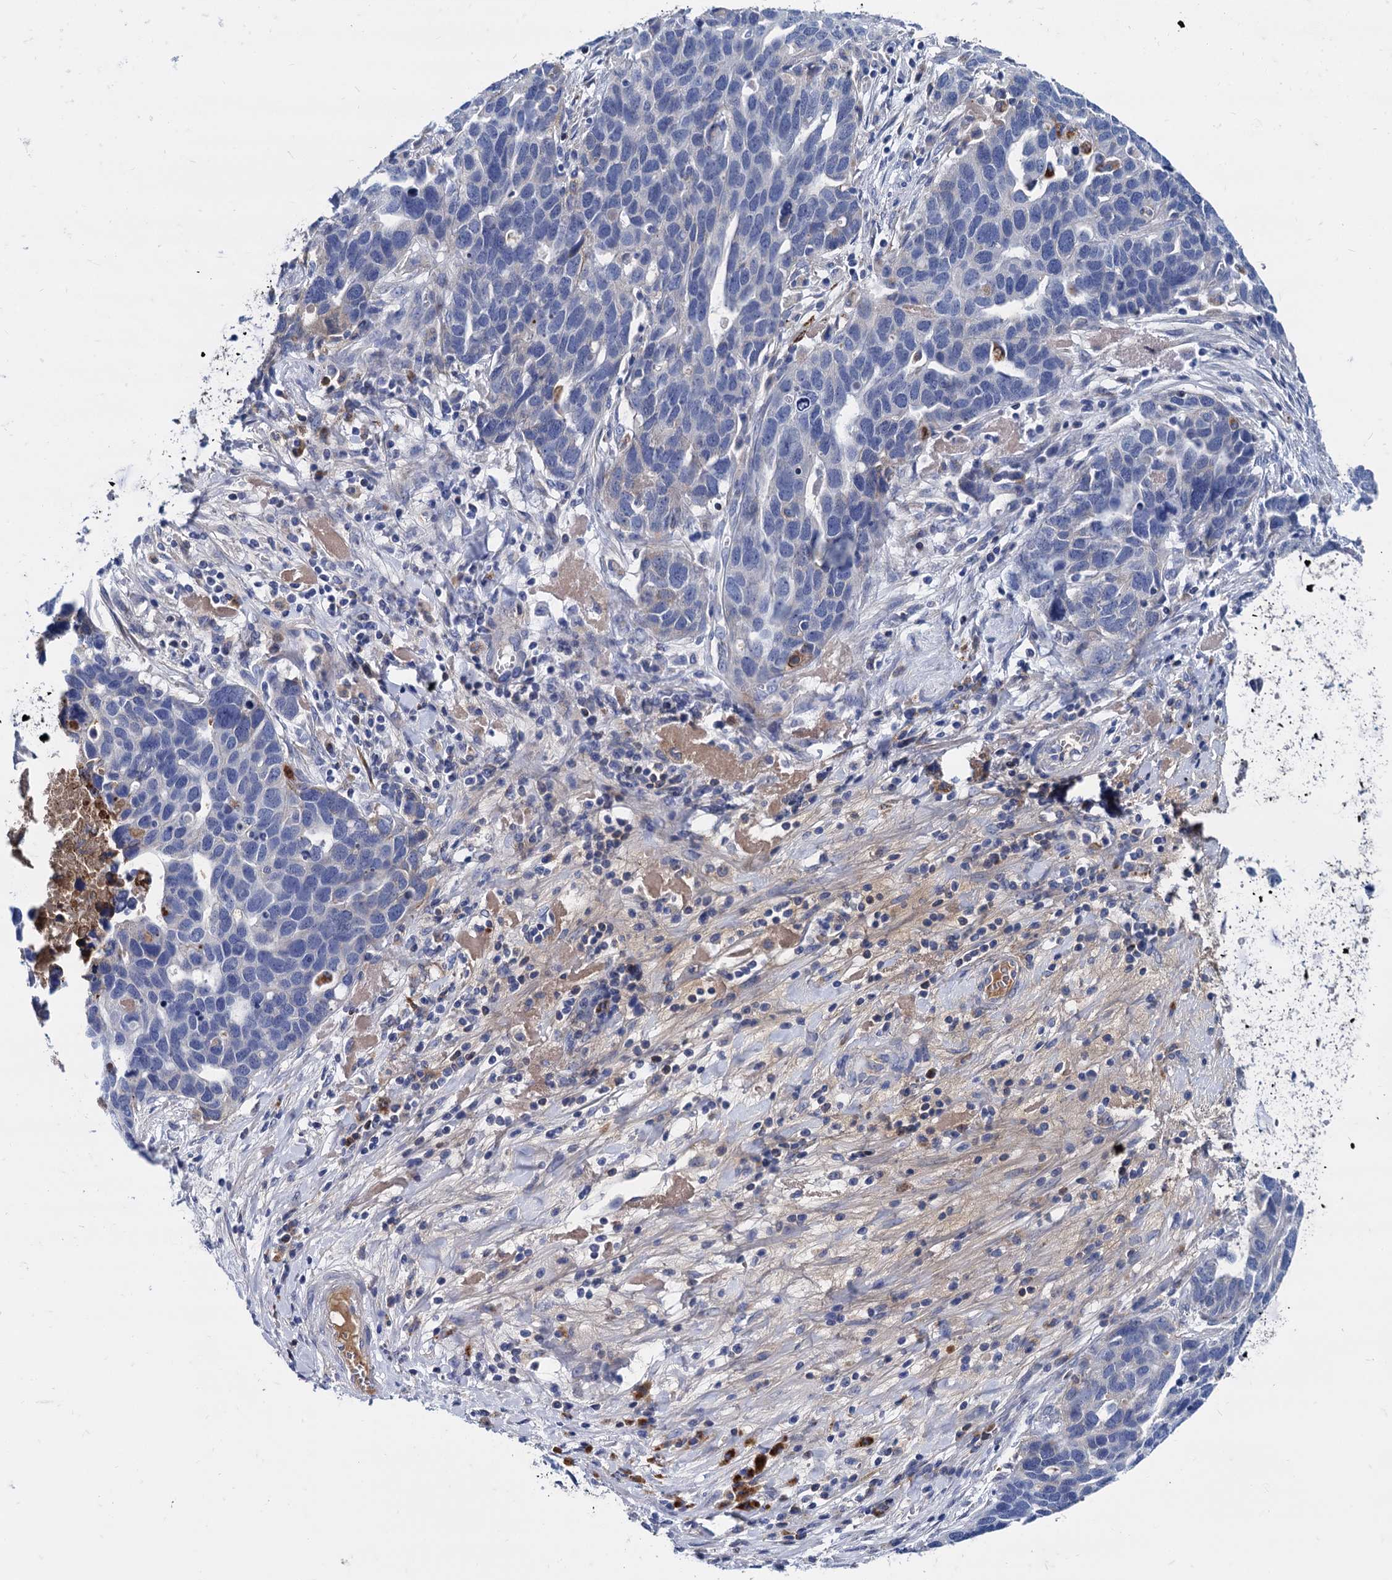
{"staining": {"intensity": "negative", "quantity": "none", "location": "none"}, "tissue": "ovarian cancer", "cell_type": "Tumor cells", "image_type": "cancer", "snomed": [{"axis": "morphology", "description": "Cystadenocarcinoma, serous, NOS"}, {"axis": "topography", "description": "Ovary"}], "caption": "Image shows no significant protein expression in tumor cells of ovarian serous cystadenocarcinoma. (DAB (3,3'-diaminobenzidine) IHC visualized using brightfield microscopy, high magnification).", "gene": "APOD", "patient": {"sex": "female", "age": 54}}